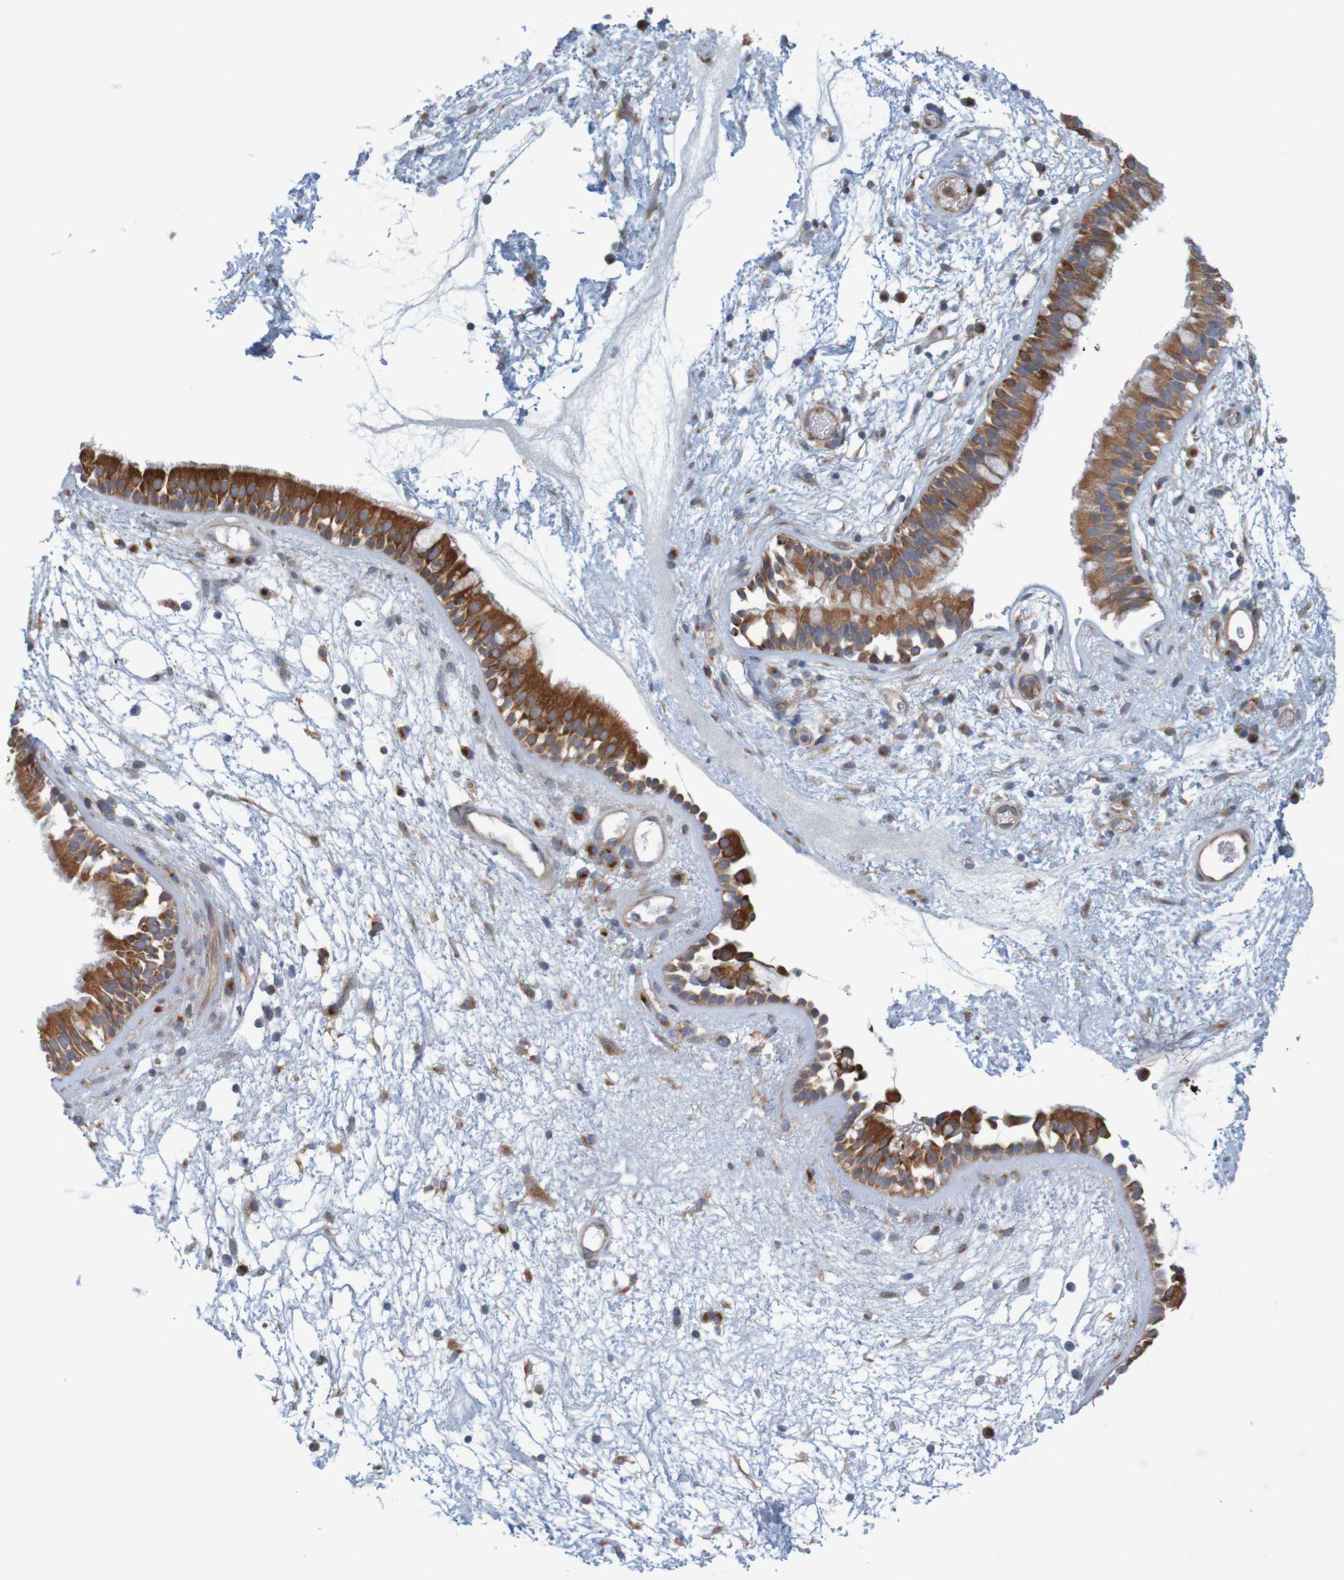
{"staining": {"intensity": "strong", "quantity": ">75%", "location": "cytoplasmic/membranous"}, "tissue": "nasopharynx", "cell_type": "Respiratory epithelial cells", "image_type": "normal", "snomed": [{"axis": "morphology", "description": "Normal tissue, NOS"}, {"axis": "morphology", "description": "Inflammation, NOS"}, {"axis": "topography", "description": "Nasopharynx"}], "caption": "Protein staining displays strong cytoplasmic/membranous positivity in approximately >75% of respiratory epithelial cells in normal nasopharynx. The staining is performed using DAB (3,3'-diaminobenzidine) brown chromogen to label protein expression. The nuclei are counter-stained blue using hematoxylin.", "gene": "KRT23", "patient": {"sex": "male", "age": 48}}